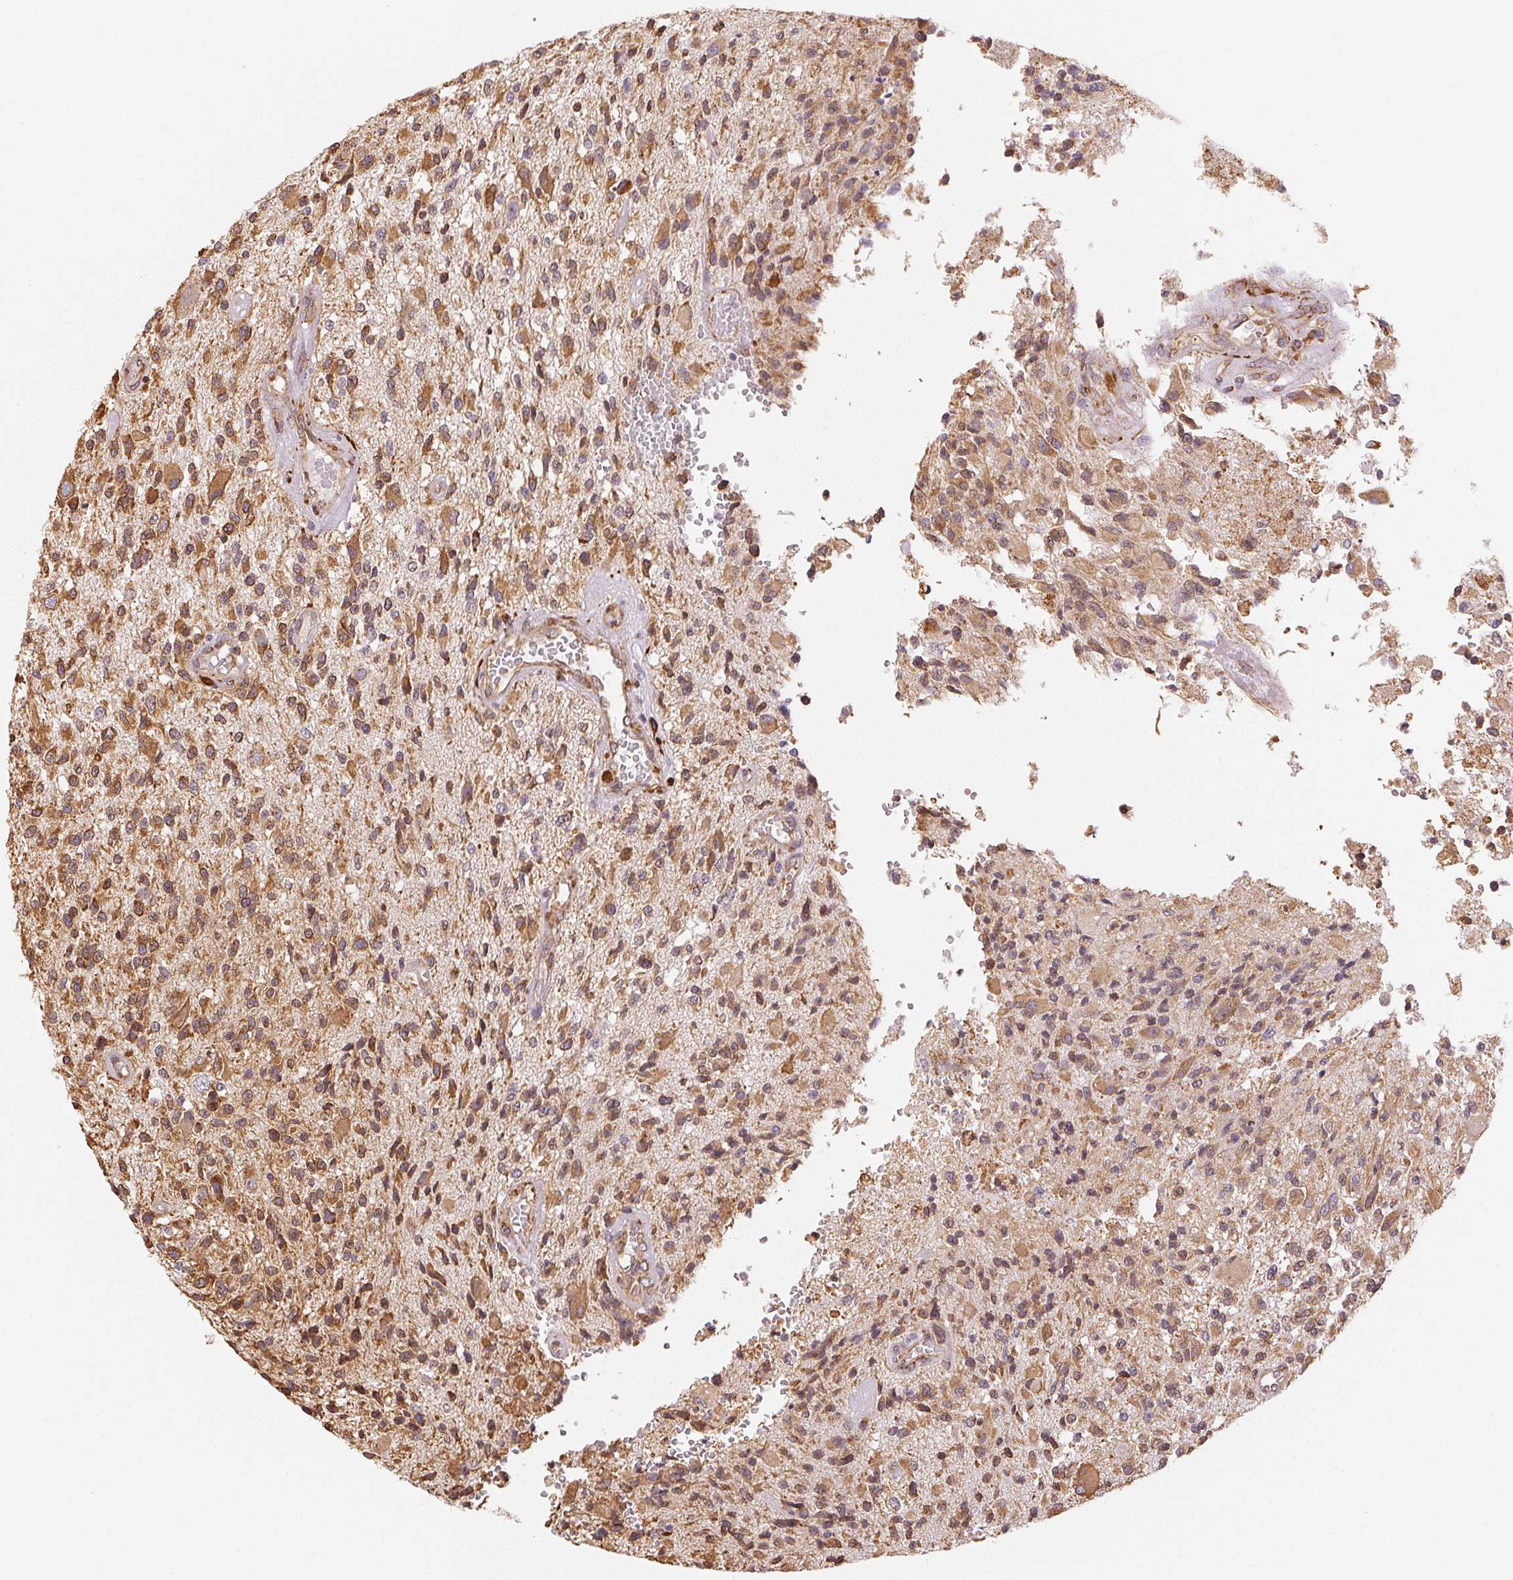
{"staining": {"intensity": "moderate", "quantity": ">75%", "location": "cytoplasmic/membranous"}, "tissue": "glioma", "cell_type": "Tumor cells", "image_type": "cancer", "snomed": [{"axis": "morphology", "description": "Glioma, malignant, High grade"}, {"axis": "topography", "description": "Brain"}], "caption": "Glioma tissue exhibits moderate cytoplasmic/membranous expression in approximately >75% of tumor cells", "gene": "RCN3", "patient": {"sex": "female", "age": 63}}